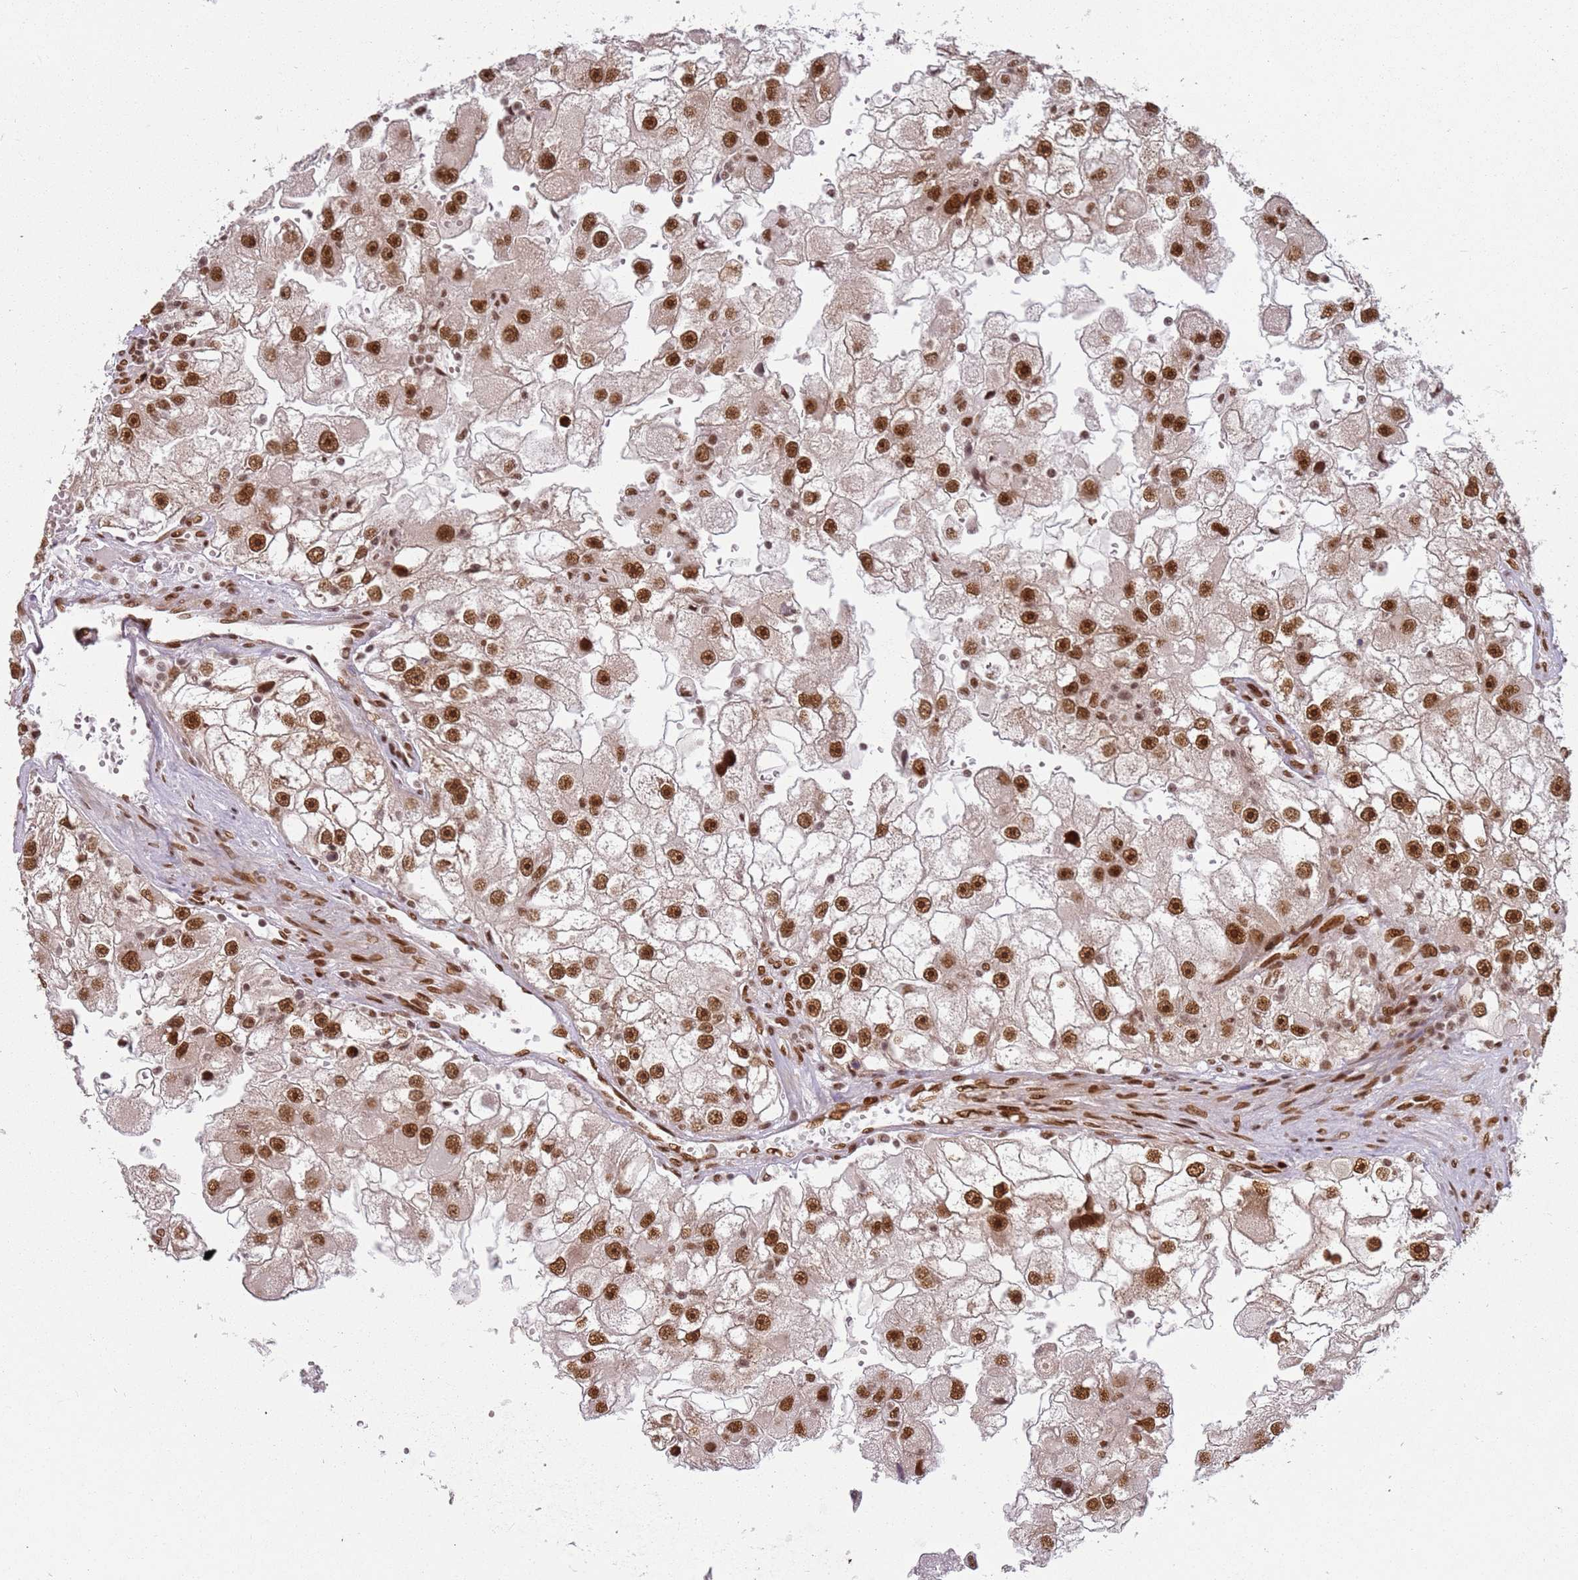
{"staining": {"intensity": "strong", "quantity": ">75%", "location": "nuclear"}, "tissue": "renal cancer", "cell_type": "Tumor cells", "image_type": "cancer", "snomed": [{"axis": "morphology", "description": "Adenocarcinoma, NOS"}, {"axis": "topography", "description": "Kidney"}], "caption": "Approximately >75% of tumor cells in renal adenocarcinoma demonstrate strong nuclear protein positivity as visualized by brown immunohistochemical staining.", "gene": "TENT4A", "patient": {"sex": "male", "age": 63}}